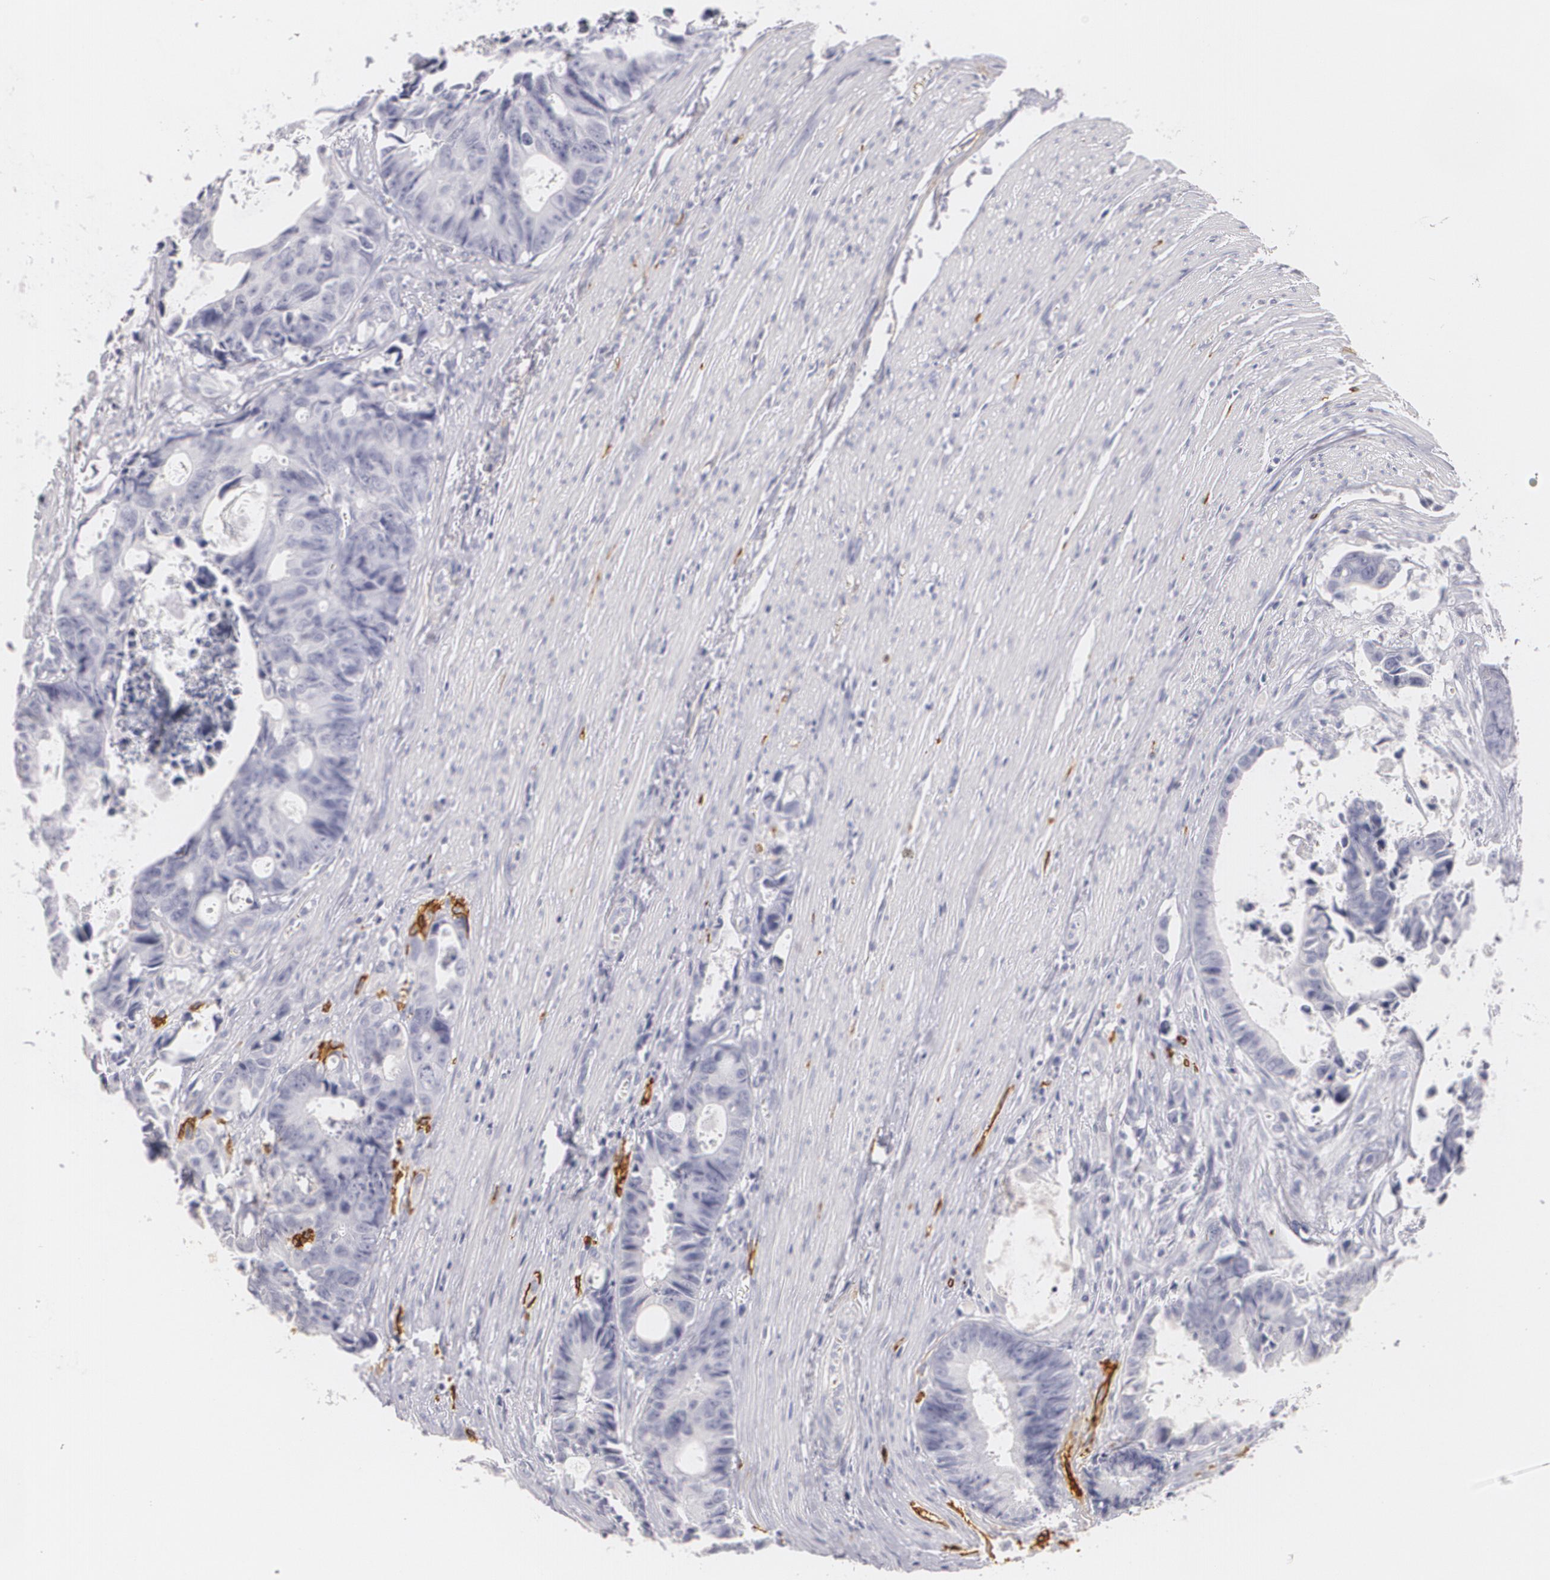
{"staining": {"intensity": "negative", "quantity": "none", "location": "none"}, "tissue": "colorectal cancer", "cell_type": "Tumor cells", "image_type": "cancer", "snomed": [{"axis": "morphology", "description": "Adenocarcinoma, NOS"}, {"axis": "topography", "description": "Rectum"}], "caption": "A photomicrograph of colorectal cancer stained for a protein exhibits no brown staining in tumor cells.", "gene": "NGFR", "patient": {"sex": "female", "age": 98}}